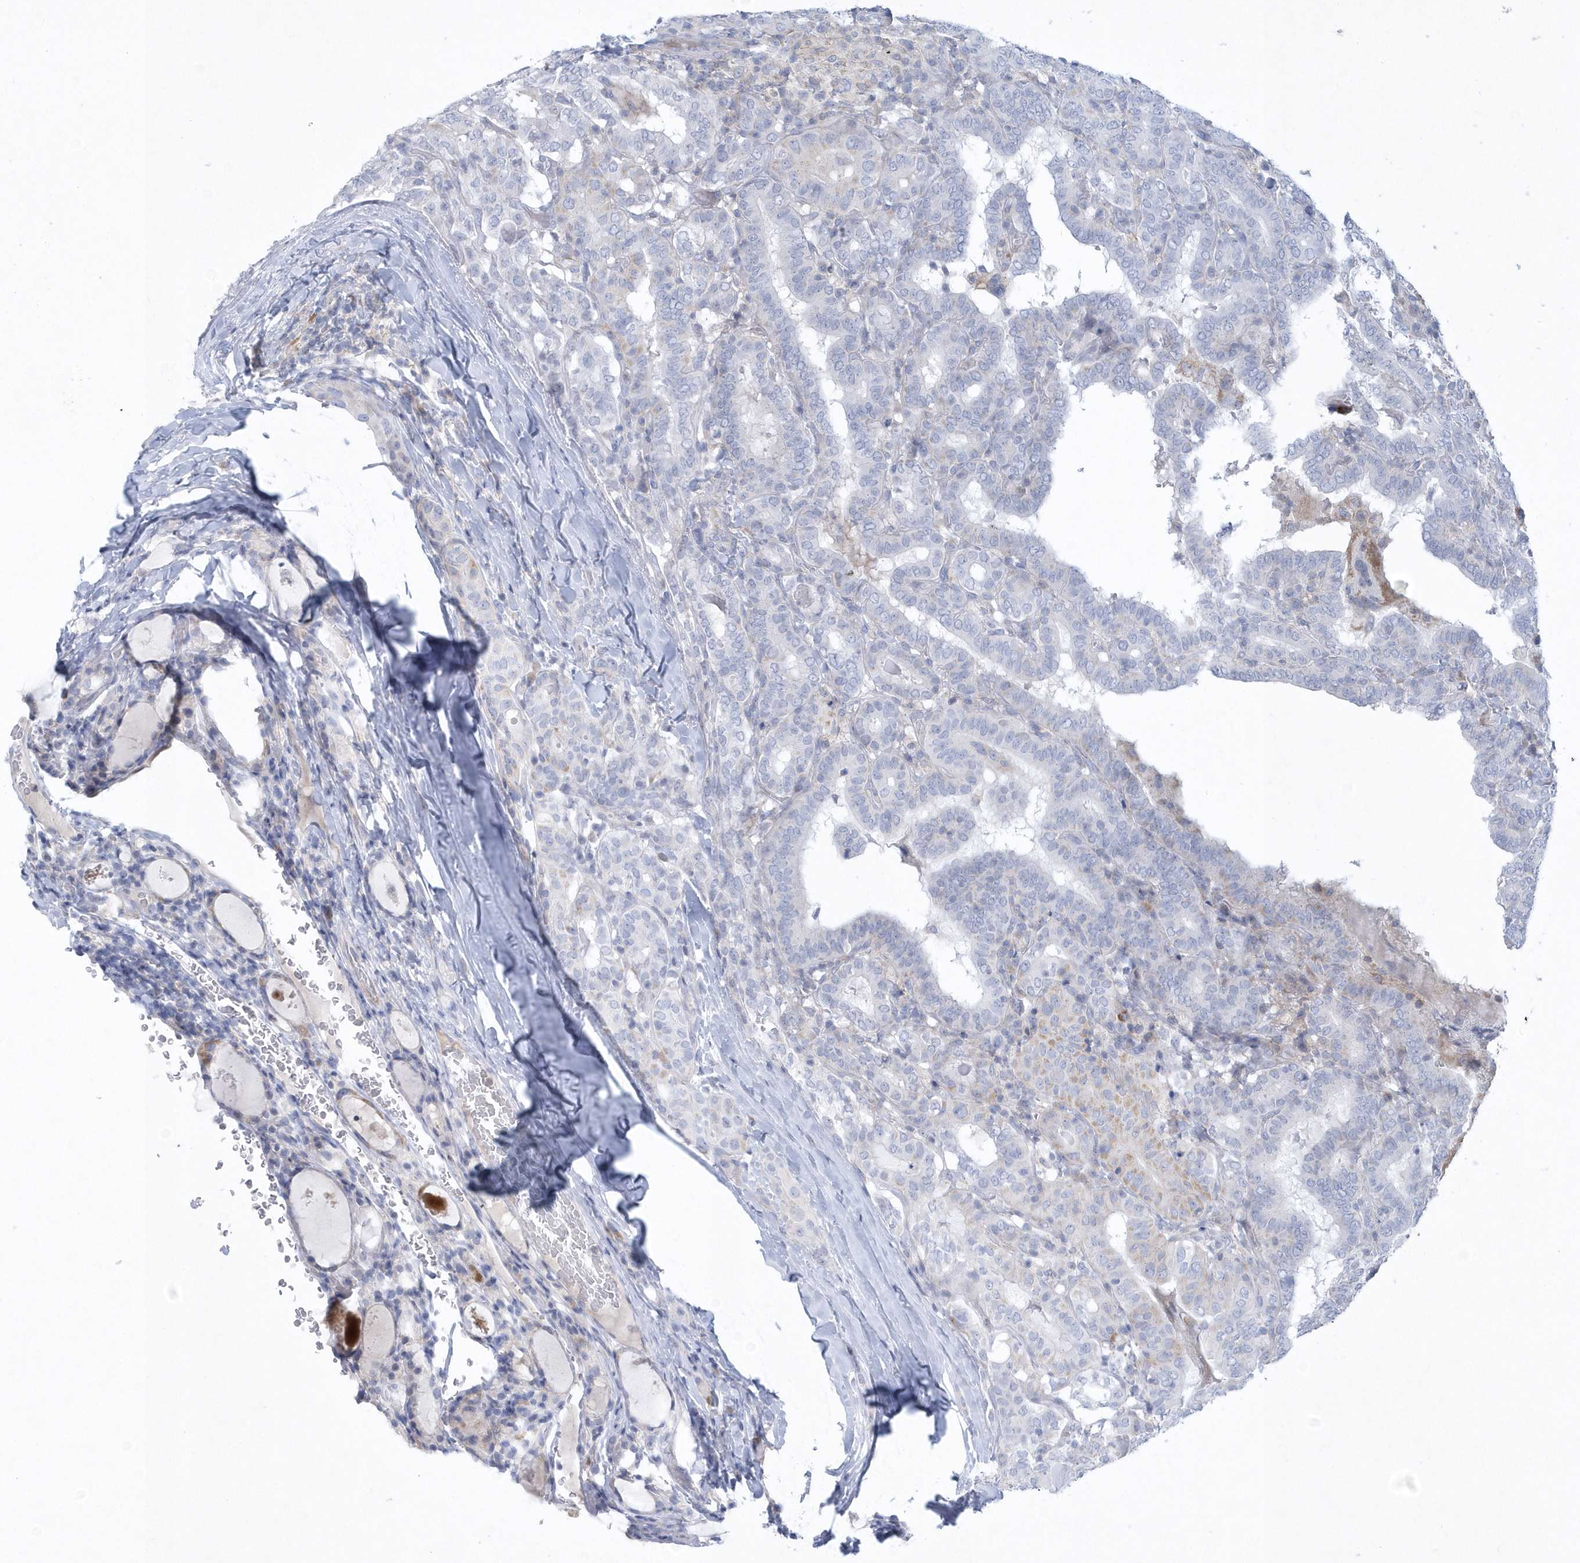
{"staining": {"intensity": "negative", "quantity": "none", "location": "none"}, "tissue": "thyroid cancer", "cell_type": "Tumor cells", "image_type": "cancer", "snomed": [{"axis": "morphology", "description": "Papillary adenocarcinoma, NOS"}, {"axis": "topography", "description": "Thyroid gland"}], "caption": "The photomicrograph demonstrates no staining of tumor cells in thyroid cancer. (DAB immunohistochemistry with hematoxylin counter stain).", "gene": "NIPAL1", "patient": {"sex": "female", "age": 72}}